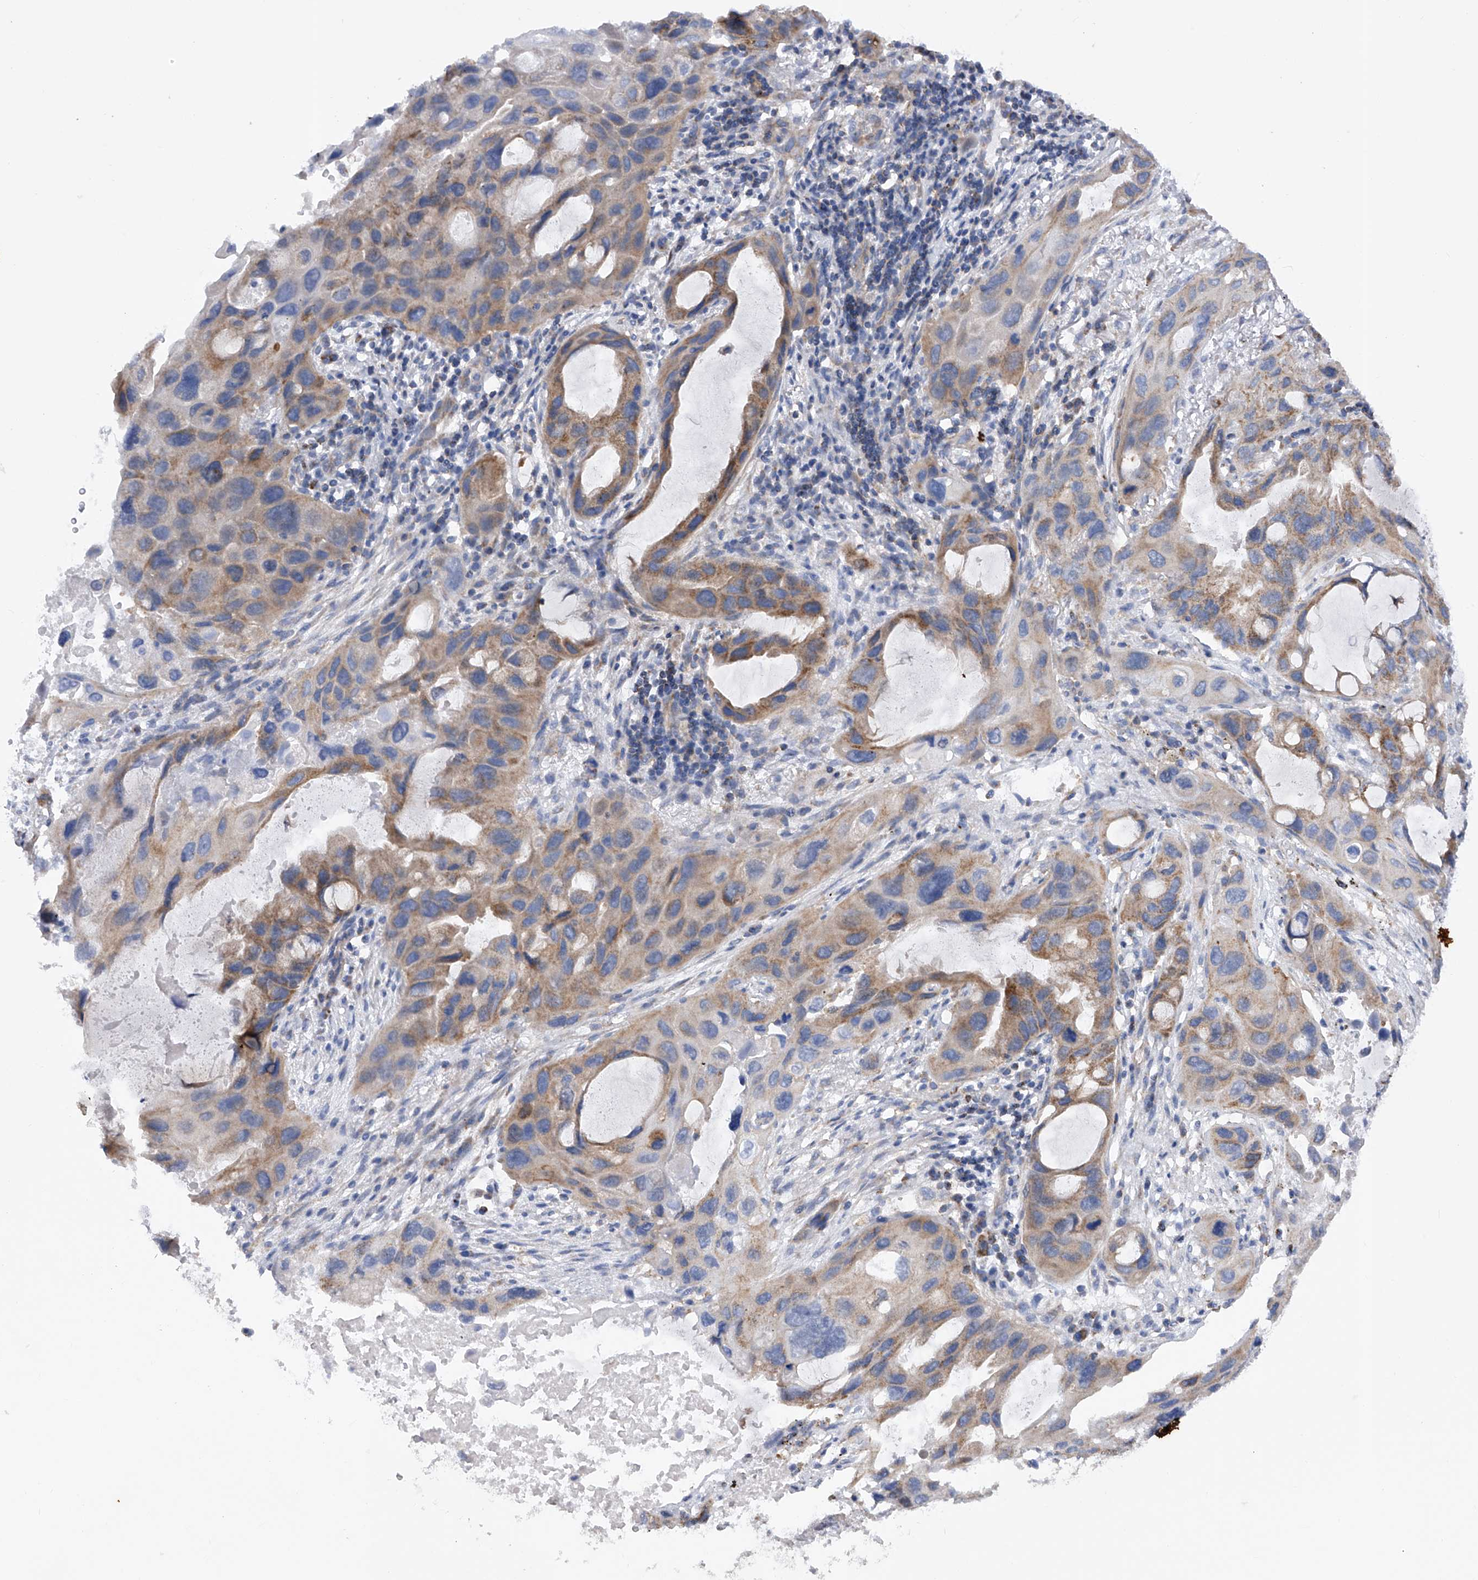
{"staining": {"intensity": "moderate", "quantity": "25%-75%", "location": "cytoplasmic/membranous"}, "tissue": "lung cancer", "cell_type": "Tumor cells", "image_type": "cancer", "snomed": [{"axis": "morphology", "description": "Squamous cell carcinoma, NOS"}, {"axis": "topography", "description": "Lung"}], "caption": "High-magnification brightfield microscopy of squamous cell carcinoma (lung) stained with DAB (3,3'-diaminobenzidine) (brown) and counterstained with hematoxylin (blue). tumor cells exhibit moderate cytoplasmic/membranous staining is seen in approximately25%-75% of cells.", "gene": "PDSS2", "patient": {"sex": "female", "age": 73}}